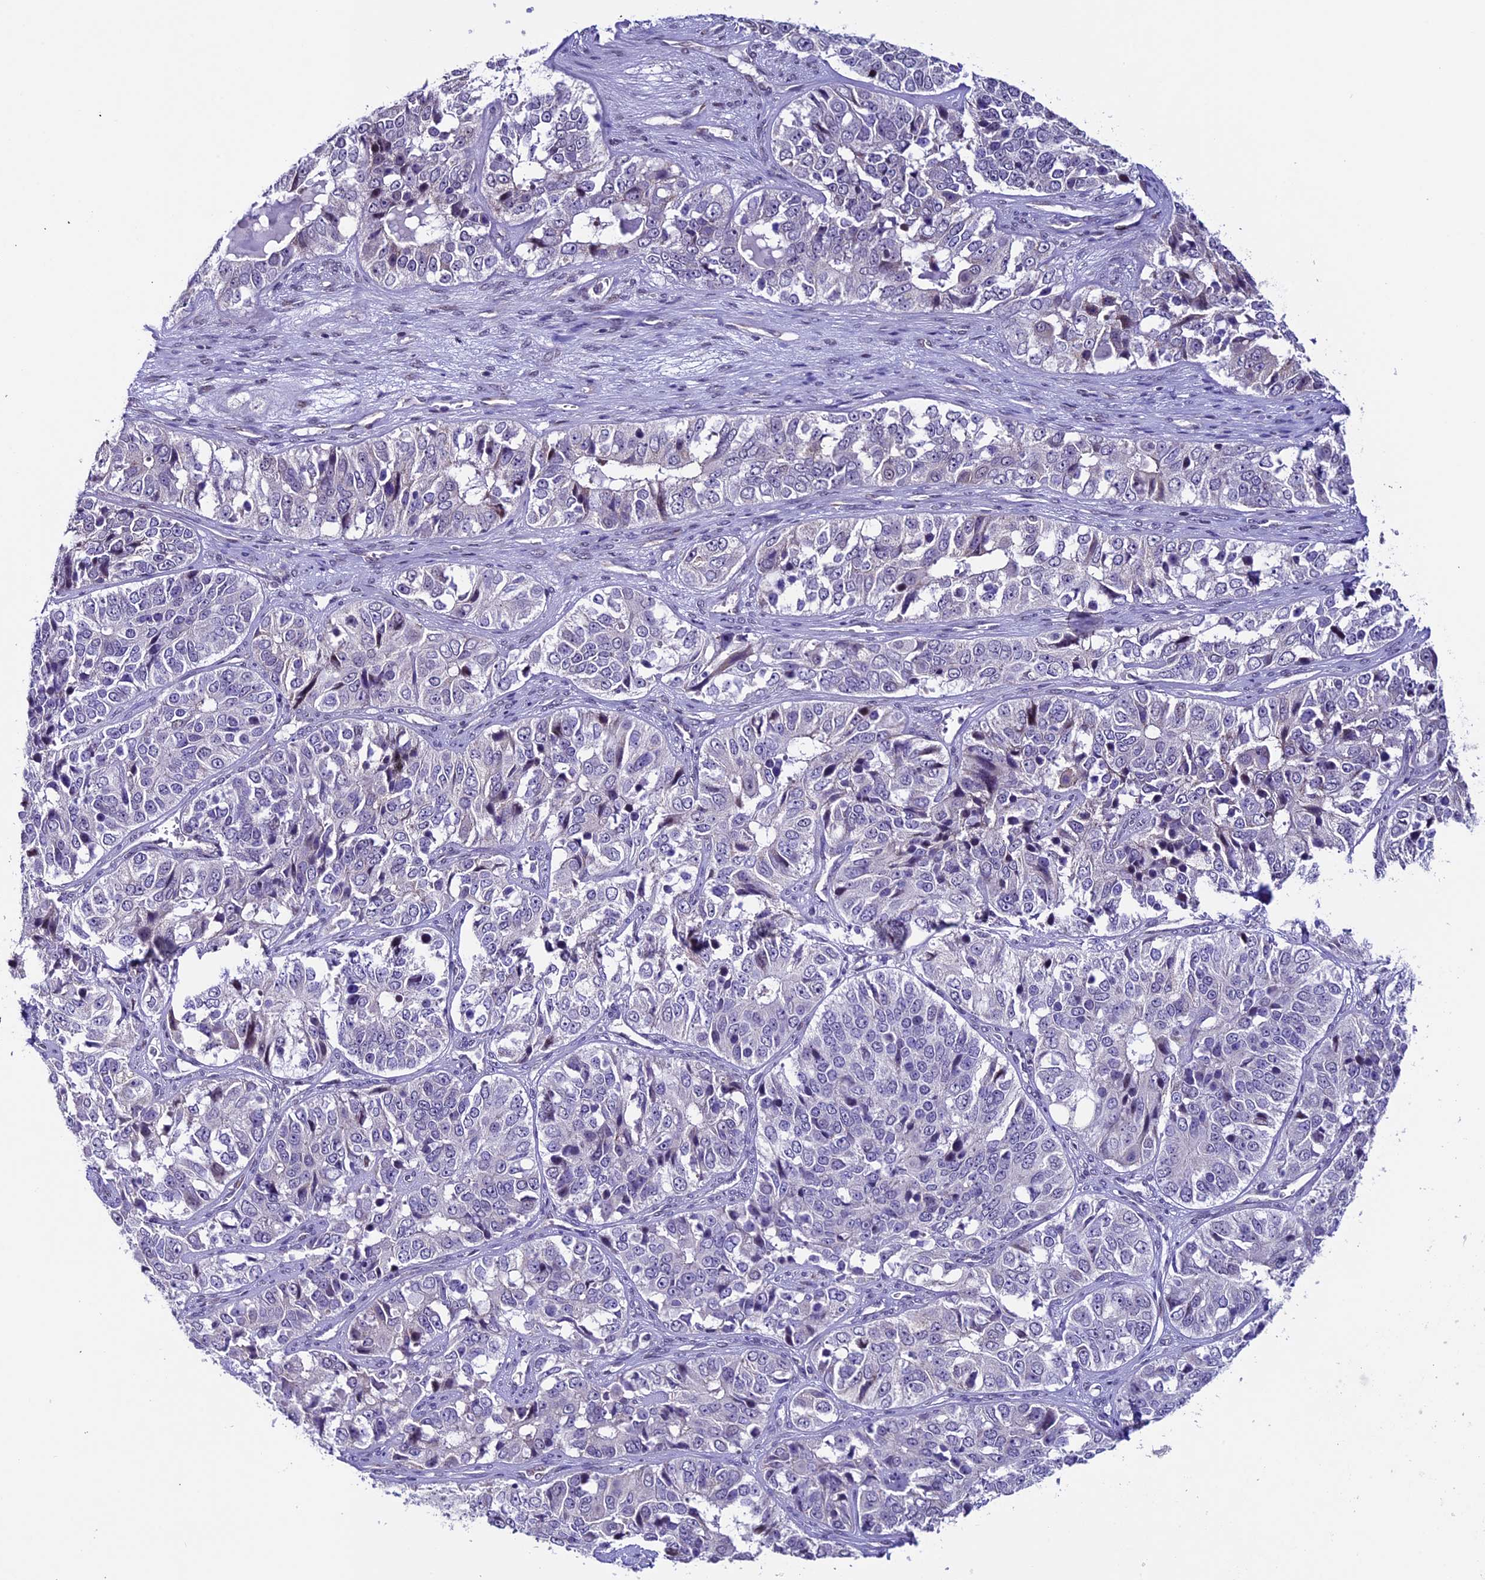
{"staining": {"intensity": "negative", "quantity": "none", "location": "none"}, "tissue": "ovarian cancer", "cell_type": "Tumor cells", "image_type": "cancer", "snomed": [{"axis": "morphology", "description": "Carcinoma, endometroid"}, {"axis": "topography", "description": "Ovary"}], "caption": "Immunohistochemistry of human ovarian cancer (endometroid carcinoma) demonstrates no expression in tumor cells.", "gene": "TMEM171", "patient": {"sex": "female", "age": 51}}